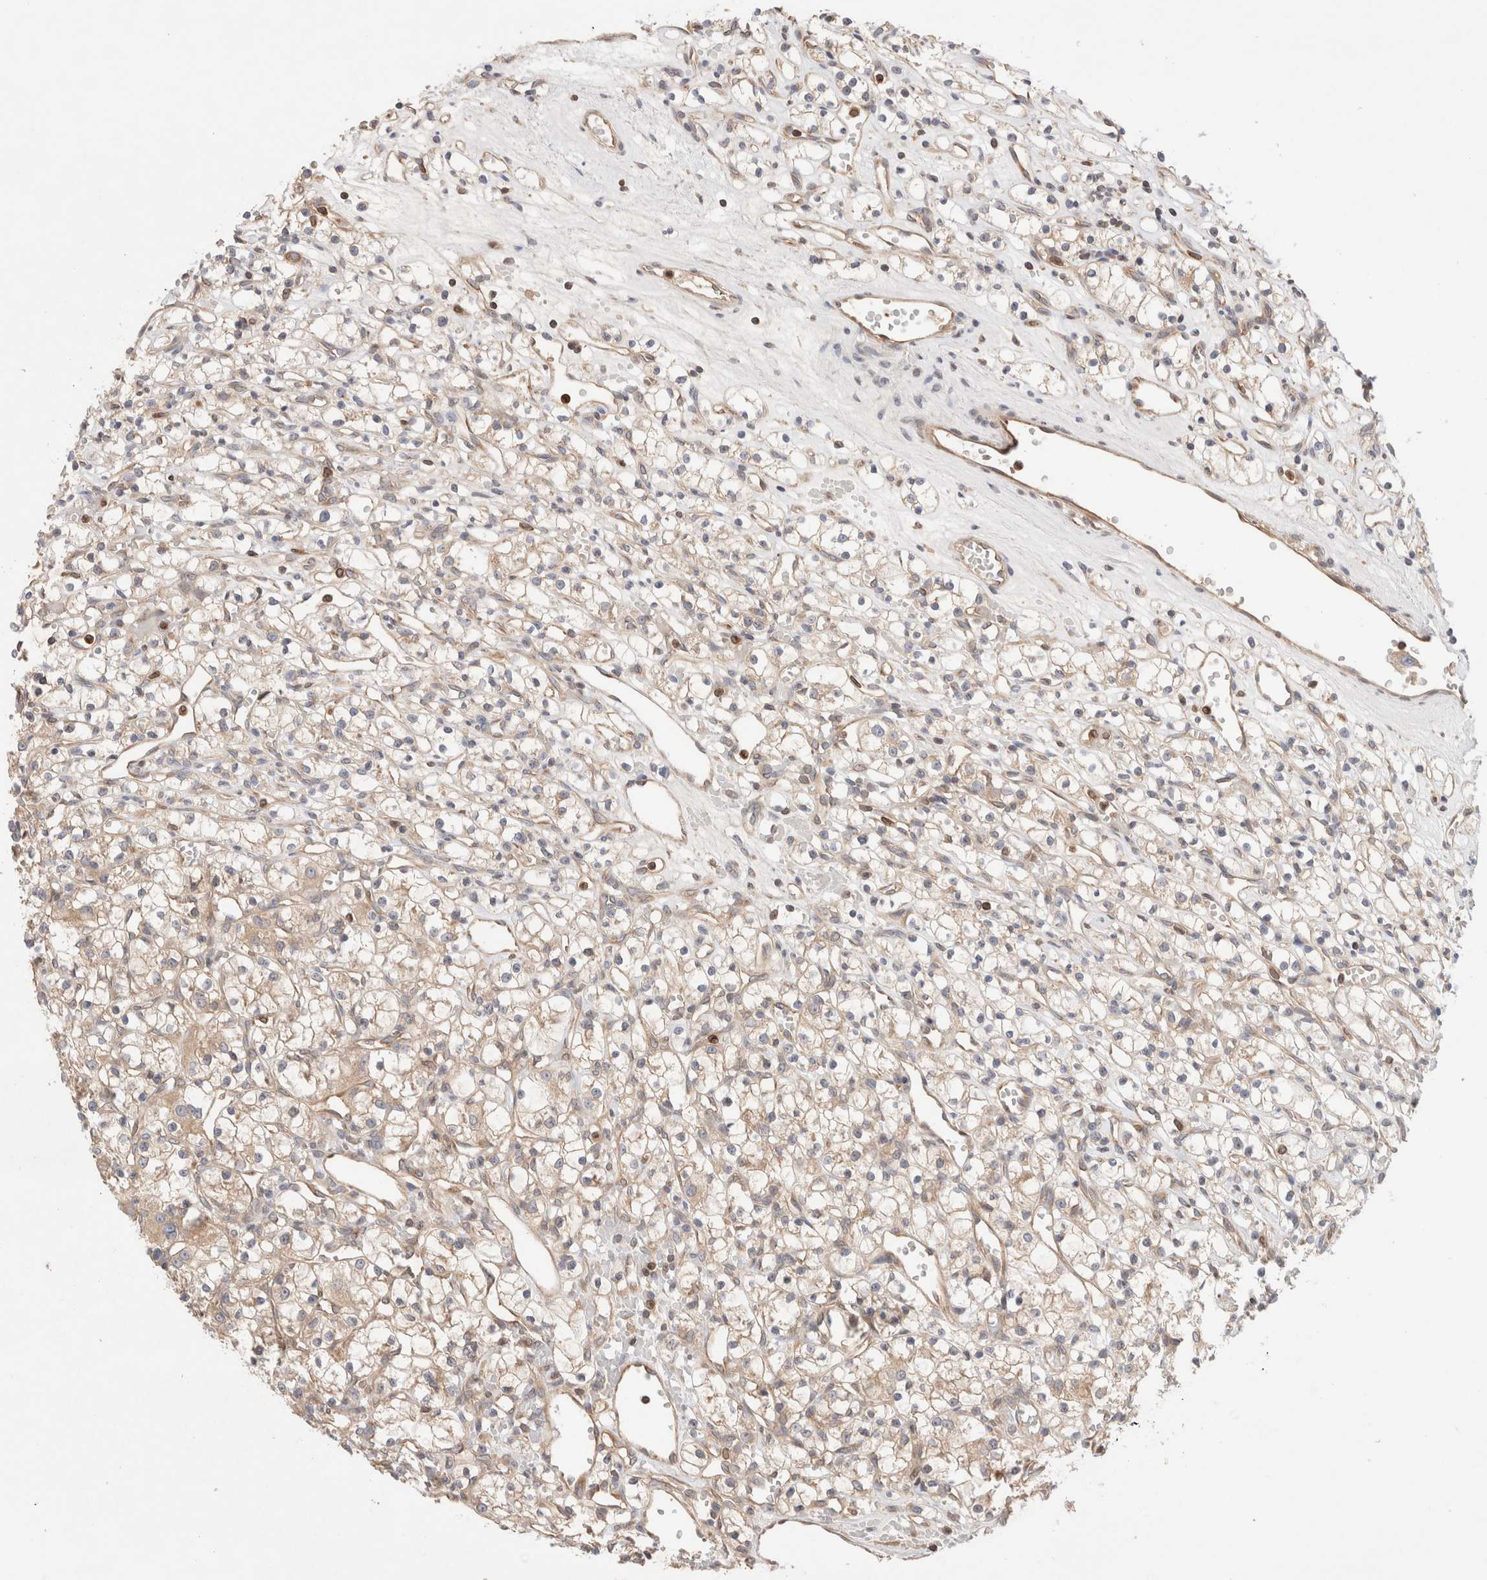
{"staining": {"intensity": "weak", "quantity": ">75%", "location": "cytoplasmic/membranous"}, "tissue": "renal cancer", "cell_type": "Tumor cells", "image_type": "cancer", "snomed": [{"axis": "morphology", "description": "Adenocarcinoma, NOS"}, {"axis": "topography", "description": "Kidney"}], "caption": "Renal cancer (adenocarcinoma) stained with a brown dye shows weak cytoplasmic/membranous positive positivity in about >75% of tumor cells.", "gene": "SIKE1", "patient": {"sex": "female", "age": 59}}